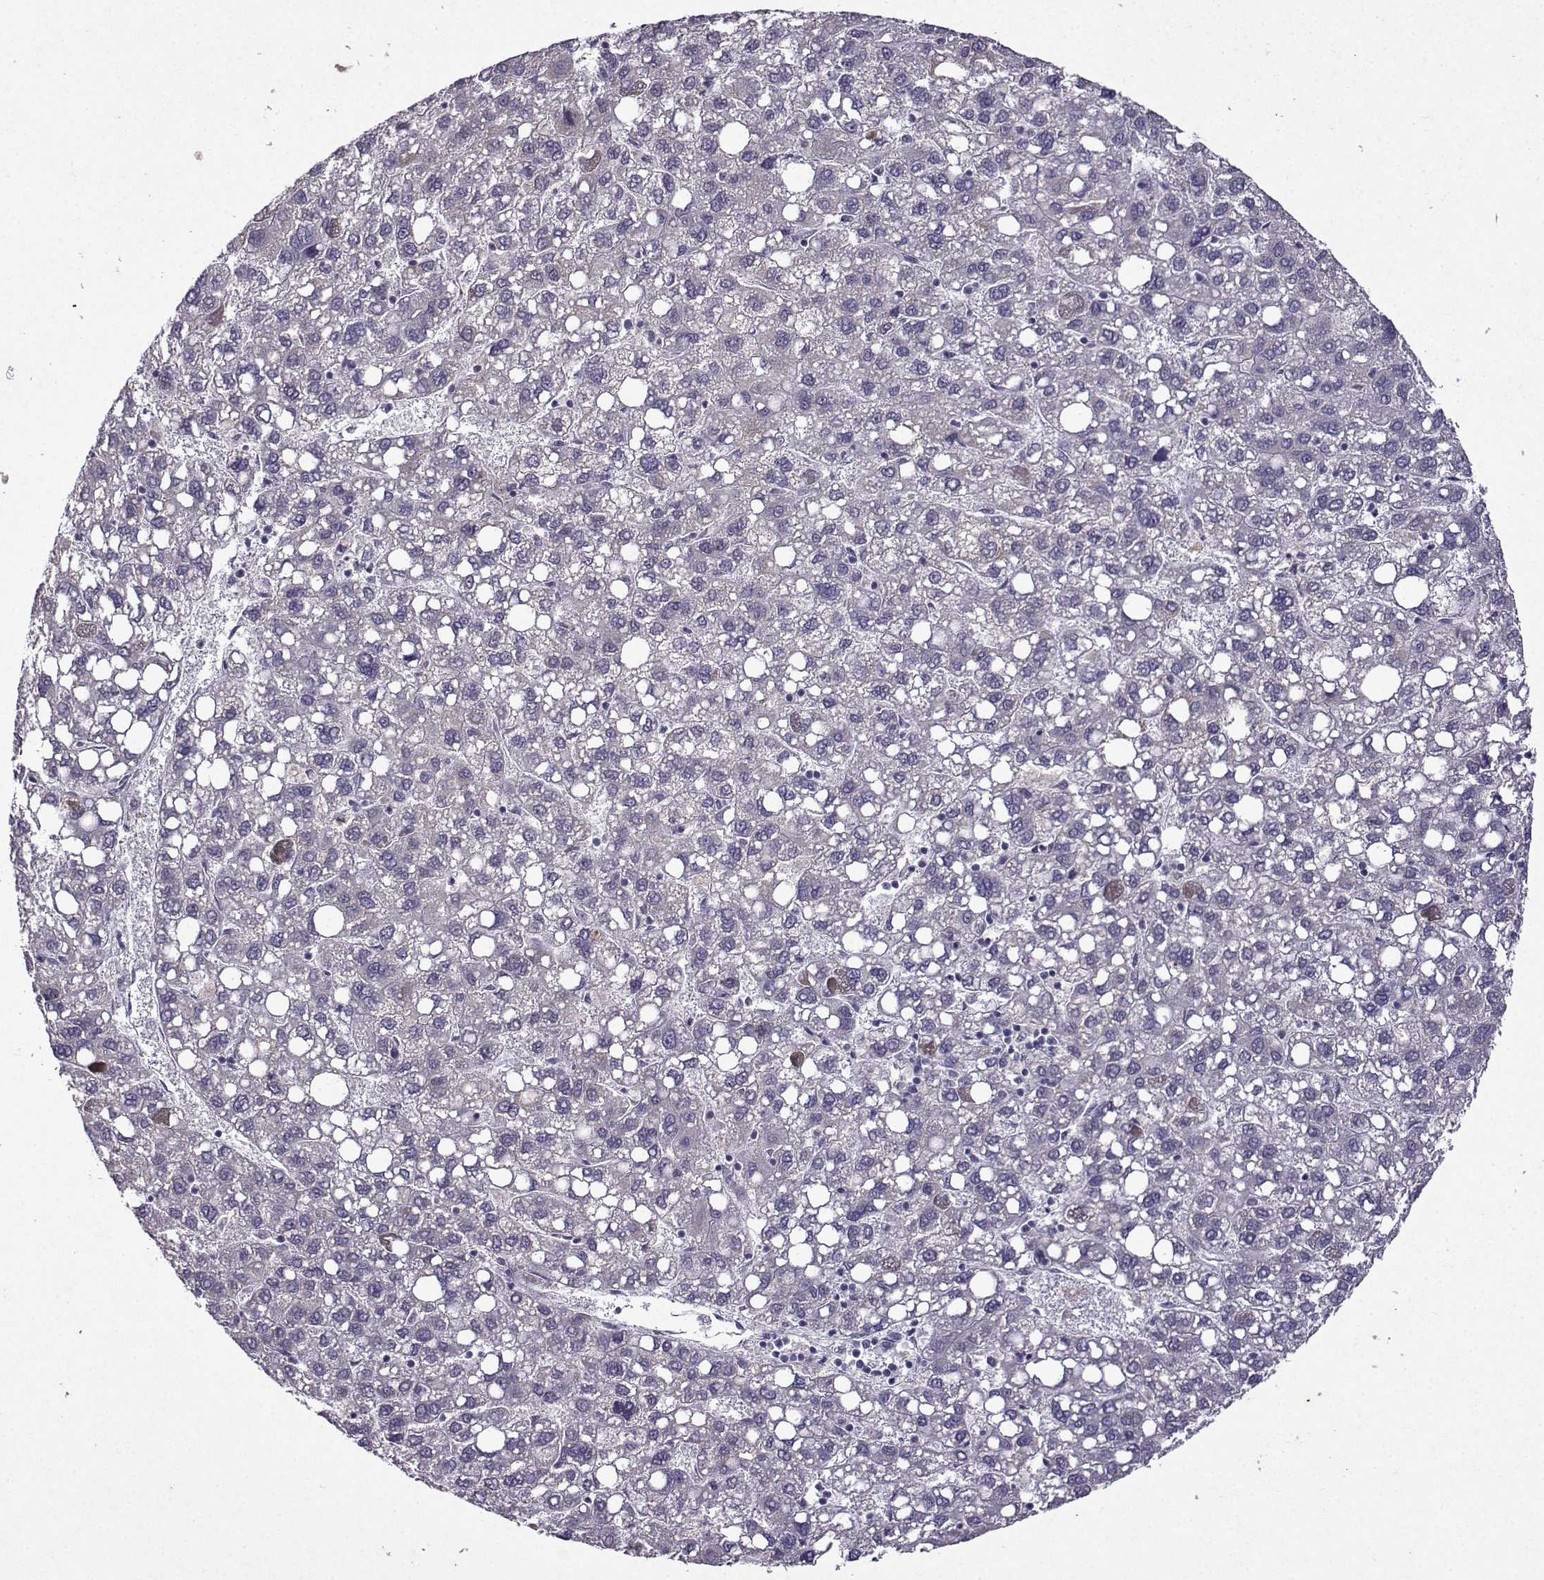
{"staining": {"intensity": "negative", "quantity": "none", "location": "none"}, "tissue": "liver cancer", "cell_type": "Tumor cells", "image_type": "cancer", "snomed": [{"axis": "morphology", "description": "Carcinoma, Hepatocellular, NOS"}, {"axis": "topography", "description": "Liver"}], "caption": "Histopathology image shows no significant protein staining in tumor cells of liver hepatocellular carcinoma.", "gene": "CCL28", "patient": {"sex": "female", "age": 82}}